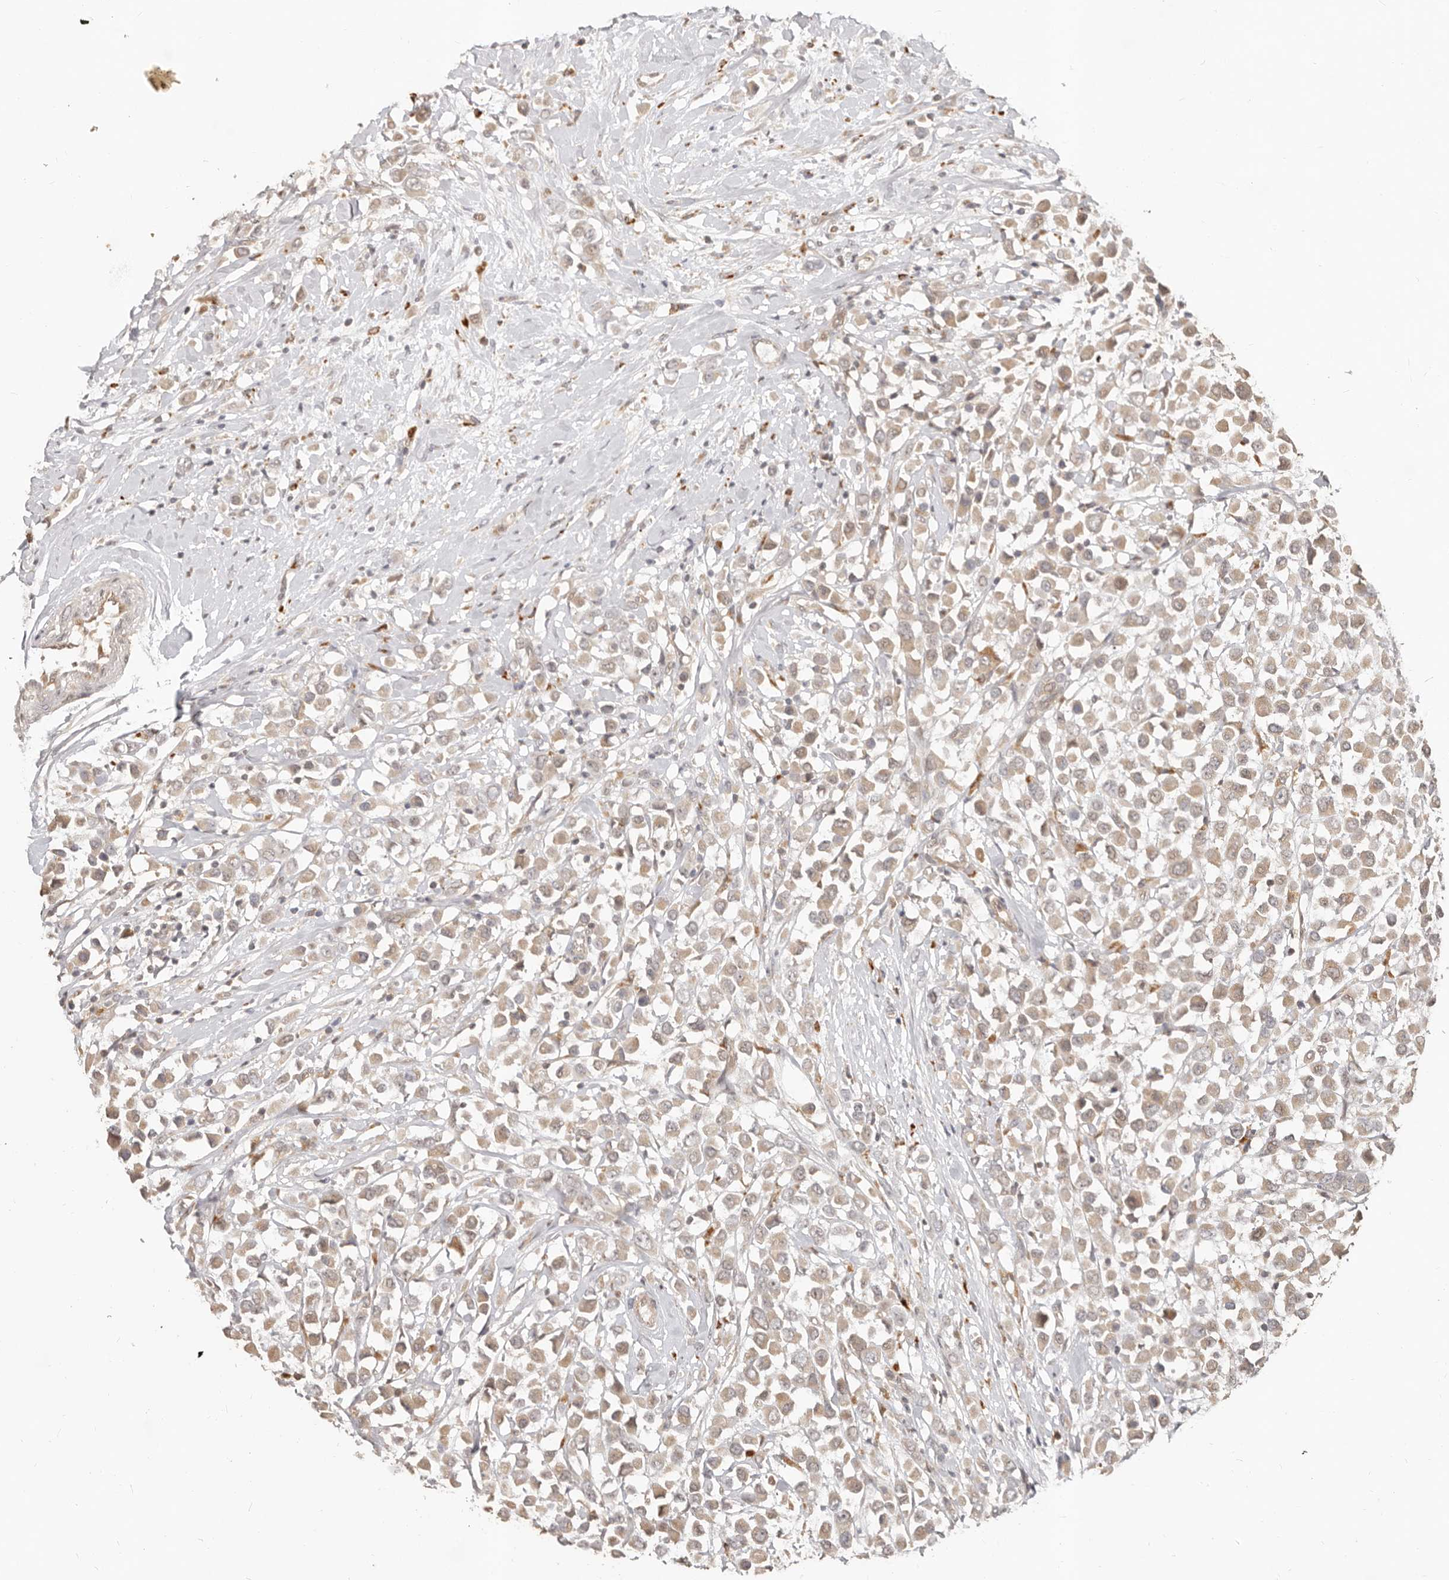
{"staining": {"intensity": "weak", "quantity": ">75%", "location": "cytoplasmic/membranous"}, "tissue": "breast cancer", "cell_type": "Tumor cells", "image_type": "cancer", "snomed": [{"axis": "morphology", "description": "Duct carcinoma"}, {"axis": "topography", "description": "Breast"}], "caption": "Breast cancer (intraductal carcinoma) stained with a brown dye exhibits weak cytoplasmic/membranous positive staining in about >75% of tumor cells.", "gene": "MTFR2", "patient": {"sex": "female", "age": 61}}